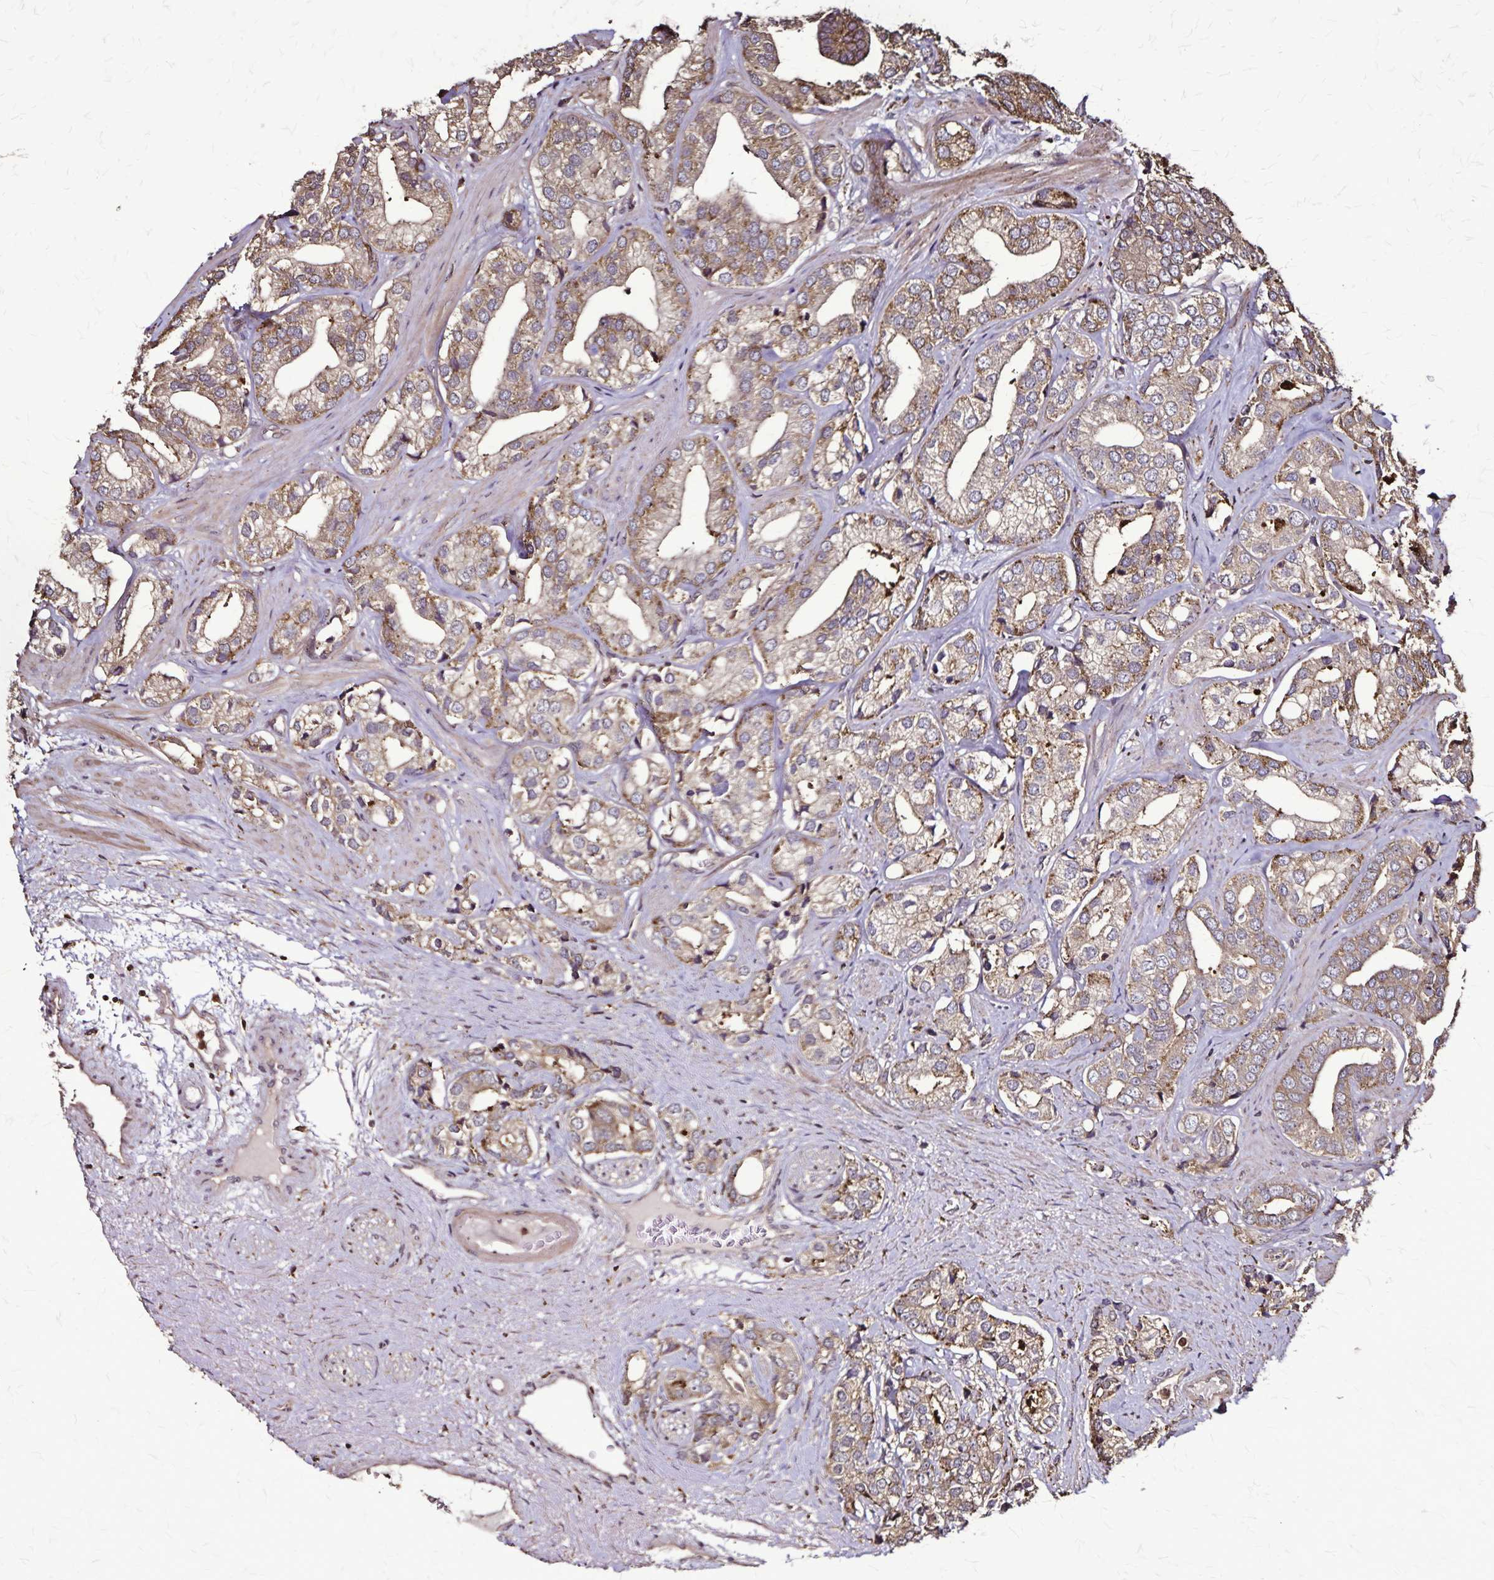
{"staining": {"intensity": "moderate", "quantity": "25%-75%", "location": "cytoplasmic/membranous"}, "tissue": "prostate cancer", "cell_type": "Tumor cells", "image_type": "cancer", "snomed": [{"axis": "morphology", "description": "Adenocarcinoma, High grade"}, {"axis": "topography", "description": "Prostate"}], "caption": "High-power microscopy captured an immunohistochemistry photomicrograph of prostate cancer, revealing moderate cytoplasmic/membranous staining in about 25%-75% of tumor cells.", "gene": "CHMP1B", "patient": {"sex": "male", "age": 58}}